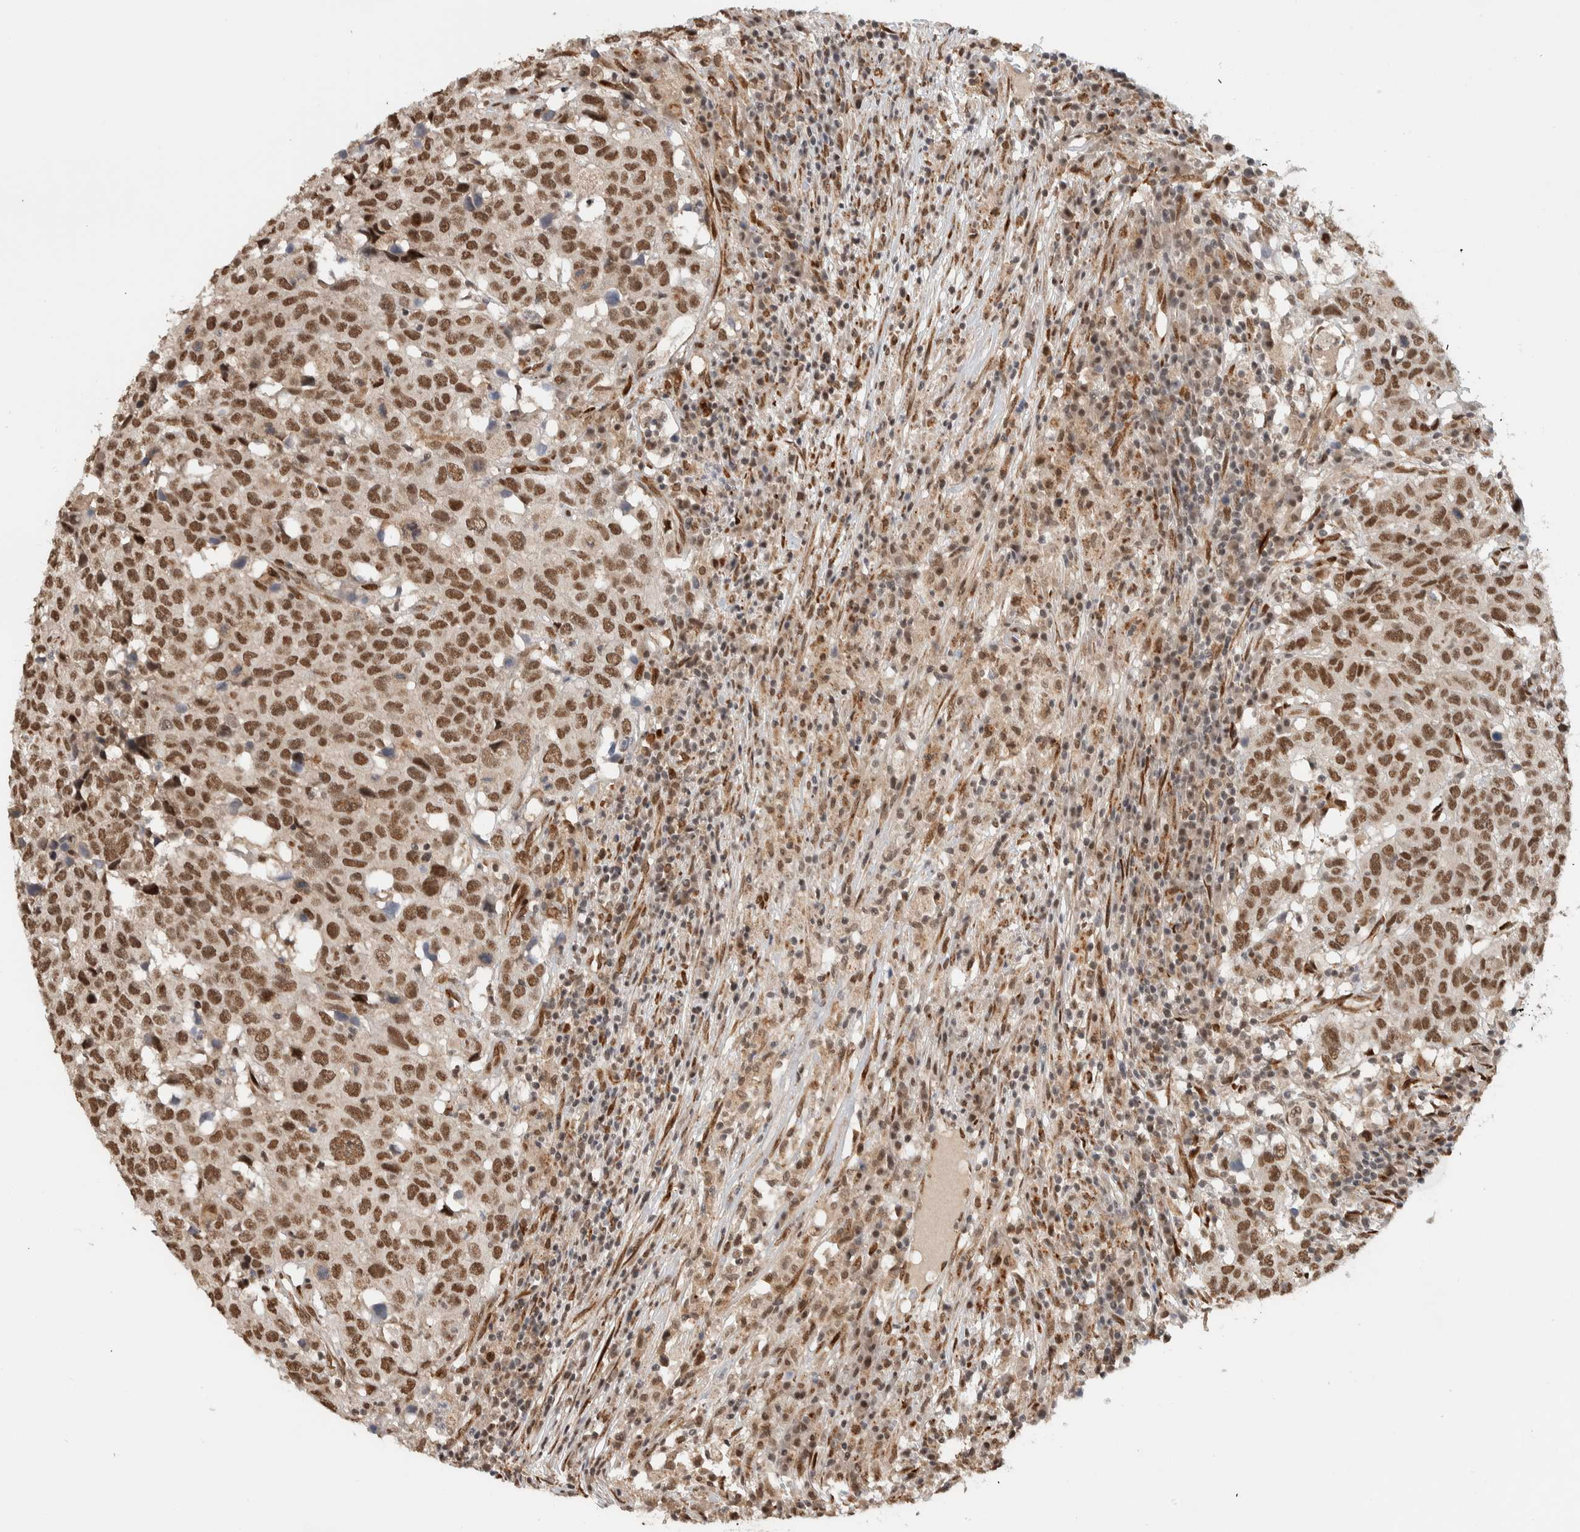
{"staining": {"intensity": "strong", "quantity": ">75%", "location": "nuclear"}, "tissue": "head and neck cancer", "cell_type": "Tumor cells", "image_type": "cancer", "snomed": [{"axis": "morphology", "description": "Squamous cell carcinoma, NOS"}, {"axis": "topography", "description": "Head-Neck"}], "caption": "Immunohistochemical staining of head and neck cancer displays high levels of strong nuclear protein positivity in about >75% of tumor cells. (DAB (3,3'-diaminobenzidine) IHC, brown staining for protein, blue staining for nuclei).", "gene": "TNRC18", "patient": {"sex": "male", "age": 66}}